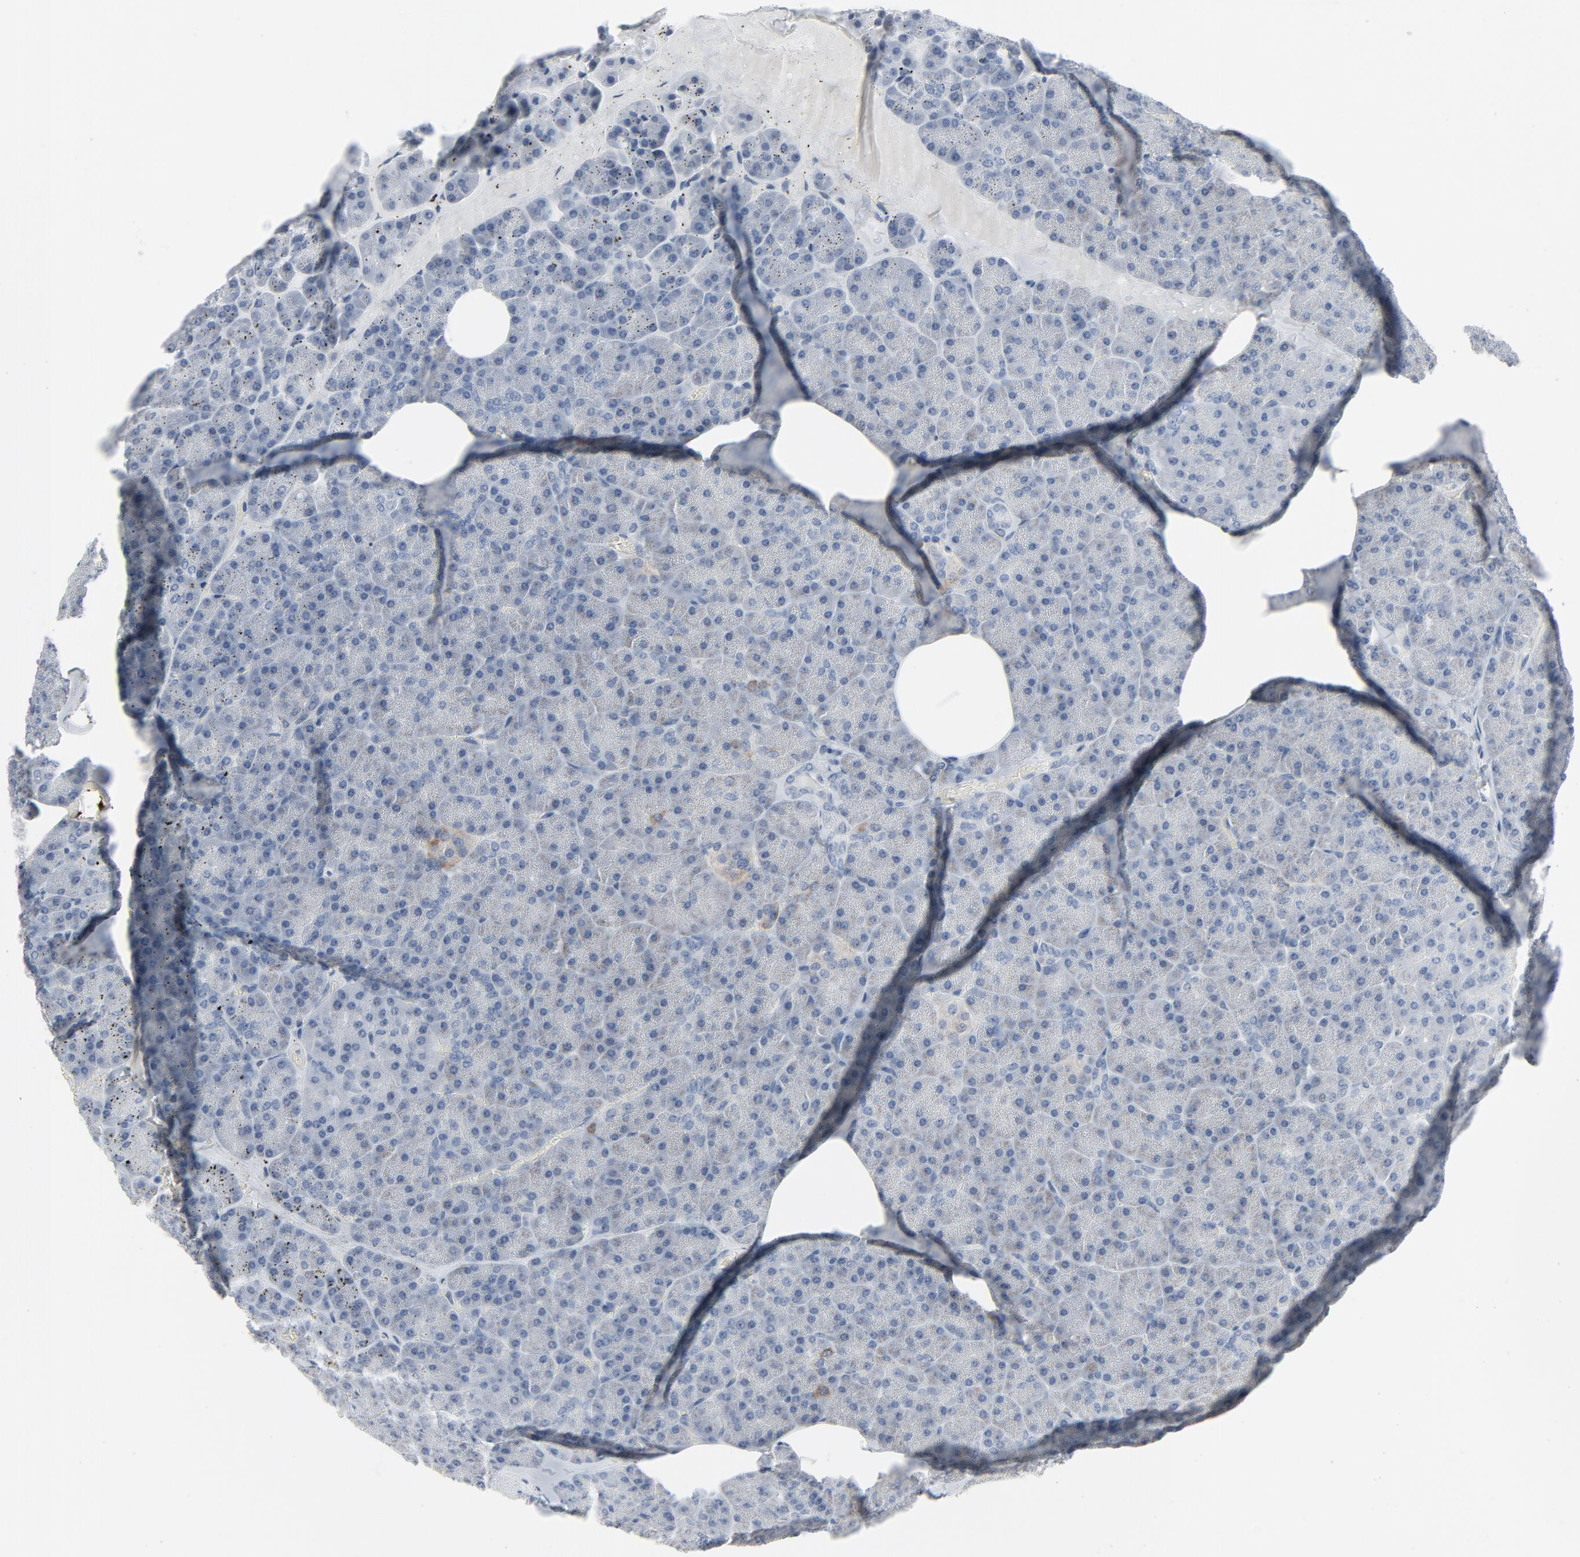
{"staining": {"intensity": "negative", "quantity": "none", "location": "none"}, "tissue": "pancreas", "cell_type": "Exocrine glandular cells", "image_type": "normal", "snomed": [{"axis": "morphology", "description": "Normal tissue, NOS"}, {"axis": "topography", "description": "Pancreas"}], "caption": "Pancreas was stained to show a protein in brown. There is no significant staining in exocrine glandular cells. (Brightfield microscopy of DAB (3,3'-diaminobenzidine) immunohistochemistry (IHC) at high magnification).", "gene": "GPX2", "patient": {"sex": "female", "age": 35}}